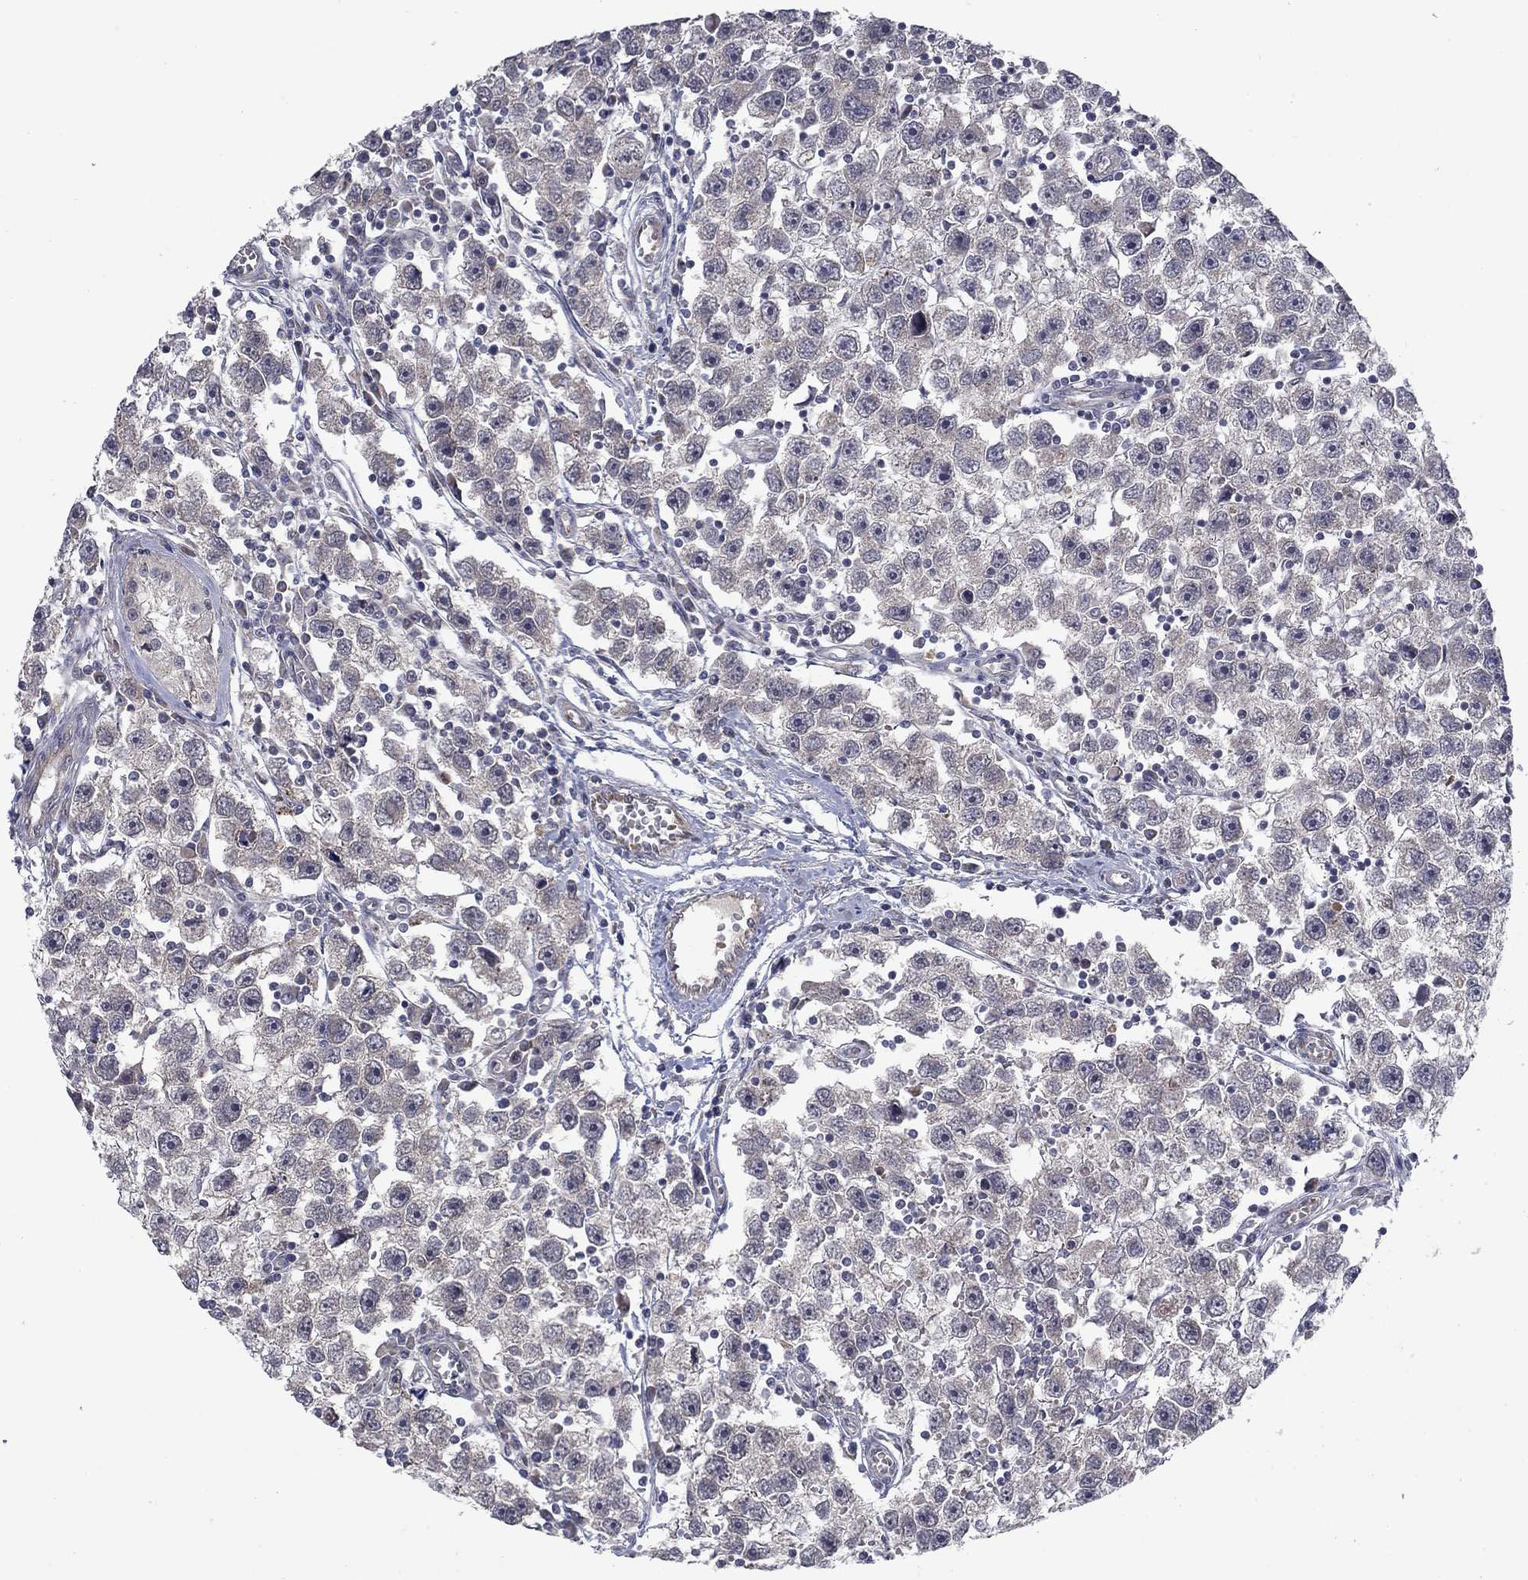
{"staining": {"intensity": "negative", "quantity": "none", "location": "none"}, "tissue": "testis cancer", "cell_type": "Tumor cells", "image_type": "cancer", "snomed": [{"axis": "morphology", "description": "Seminoma, NOS"}, {"axis": "topography", "description": "Testis"}], "caption": "A micrograph of human testis seminoma is negative for staining in tumor cells.", "gene": "FAM3B", "patient": {"sex": "male", "age": 30}}